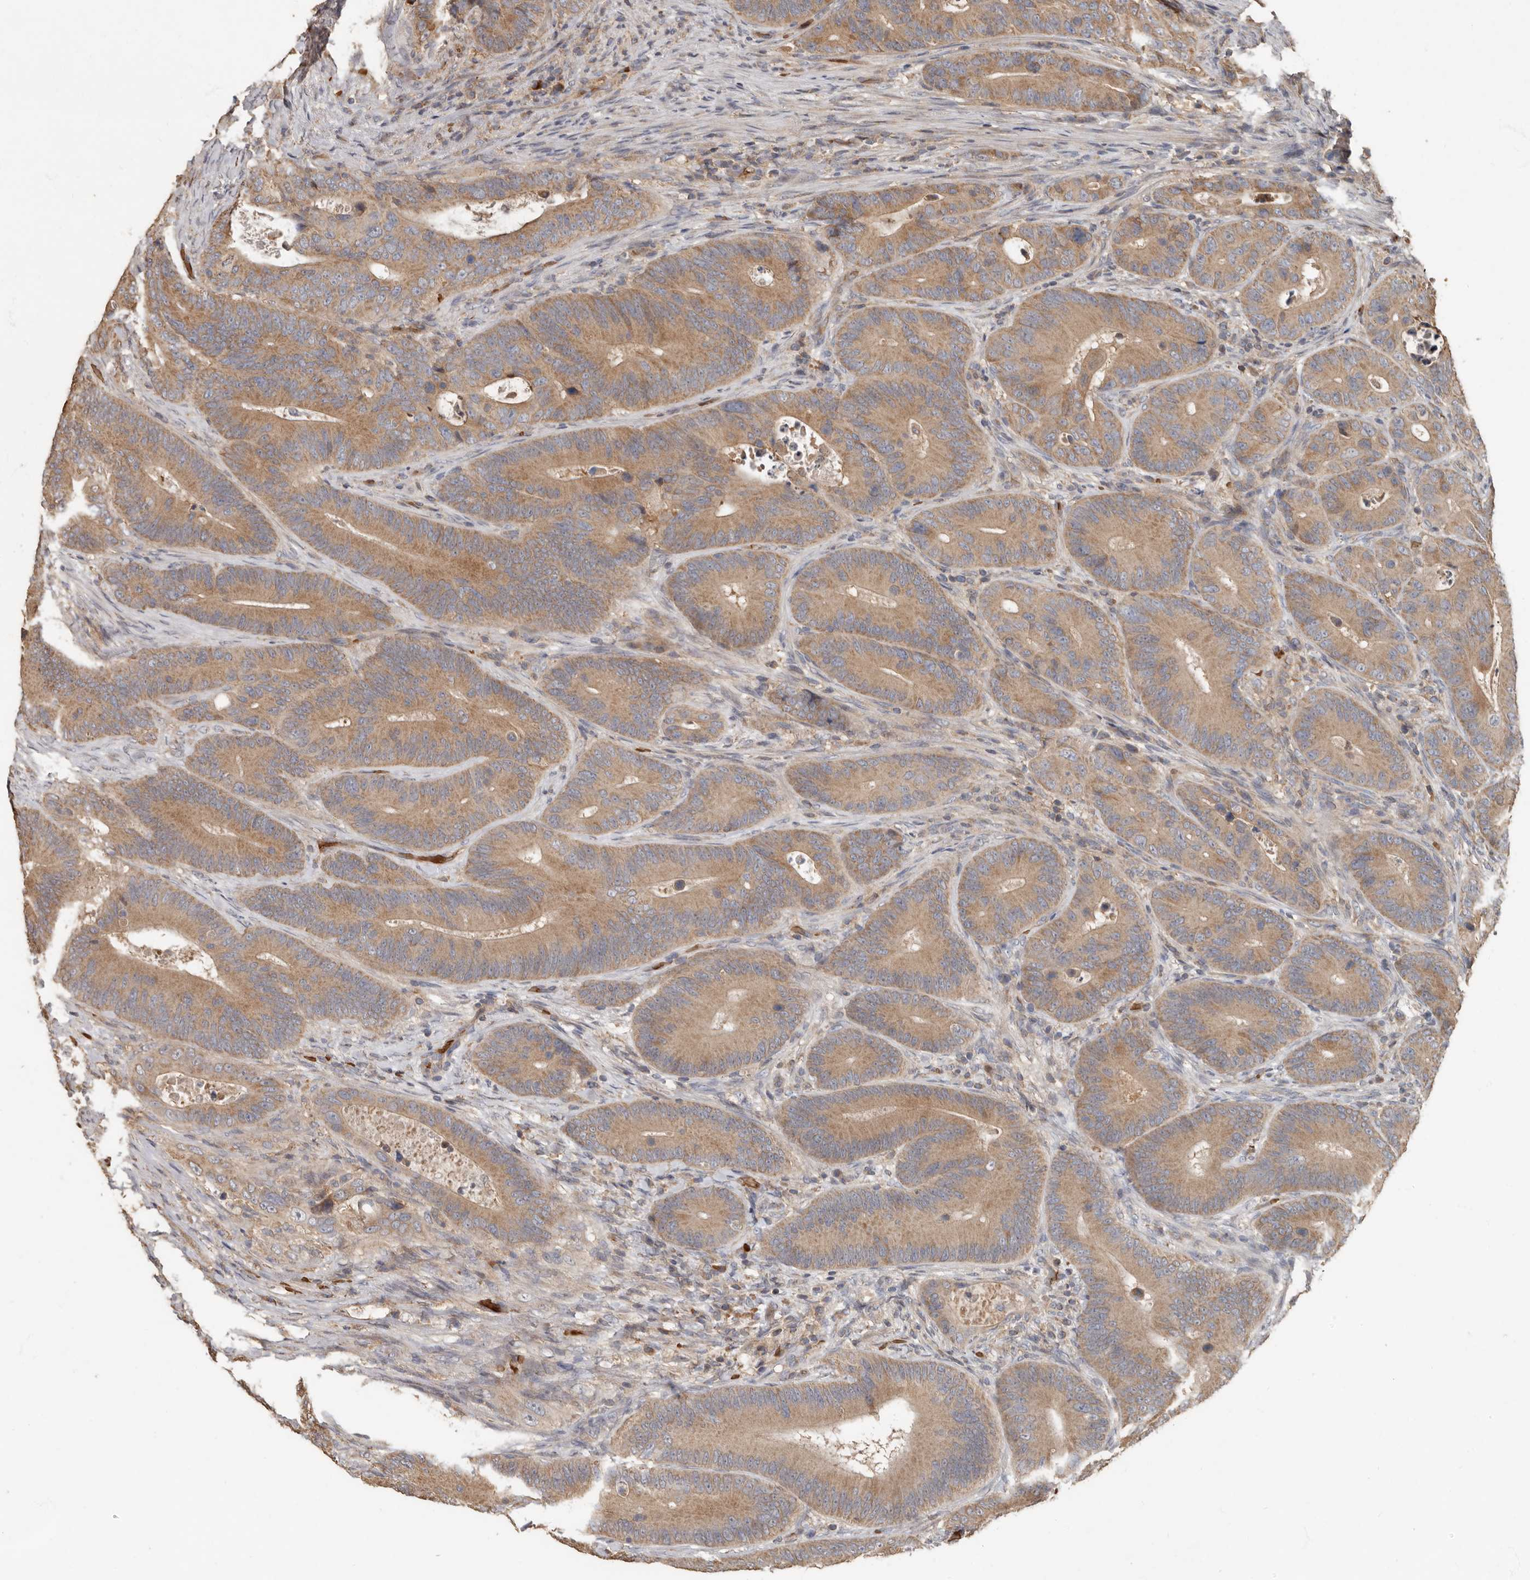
{"staining": {"intensity": "moderate", "quantity": ">75%", "location": "cytoplasmic/membranous"}, "tissue": "colorectal cancer", "cell_type": "Tumor cells", "image_type": "cancer", "snomed": [{"axis": "morphology", "description": "Adenocarcinoma, NOS"}, {"axis": "topography", "description": "Colon"}], "caption": "Immunohistochemical staining of colorectal cancer (adenocarcinoma) shows moderate cytoplasmic/membranous protein staining in about >75% of tumor cells.", "gene": "KIF26B", "patient": {"sex": "male", "age": 83}}